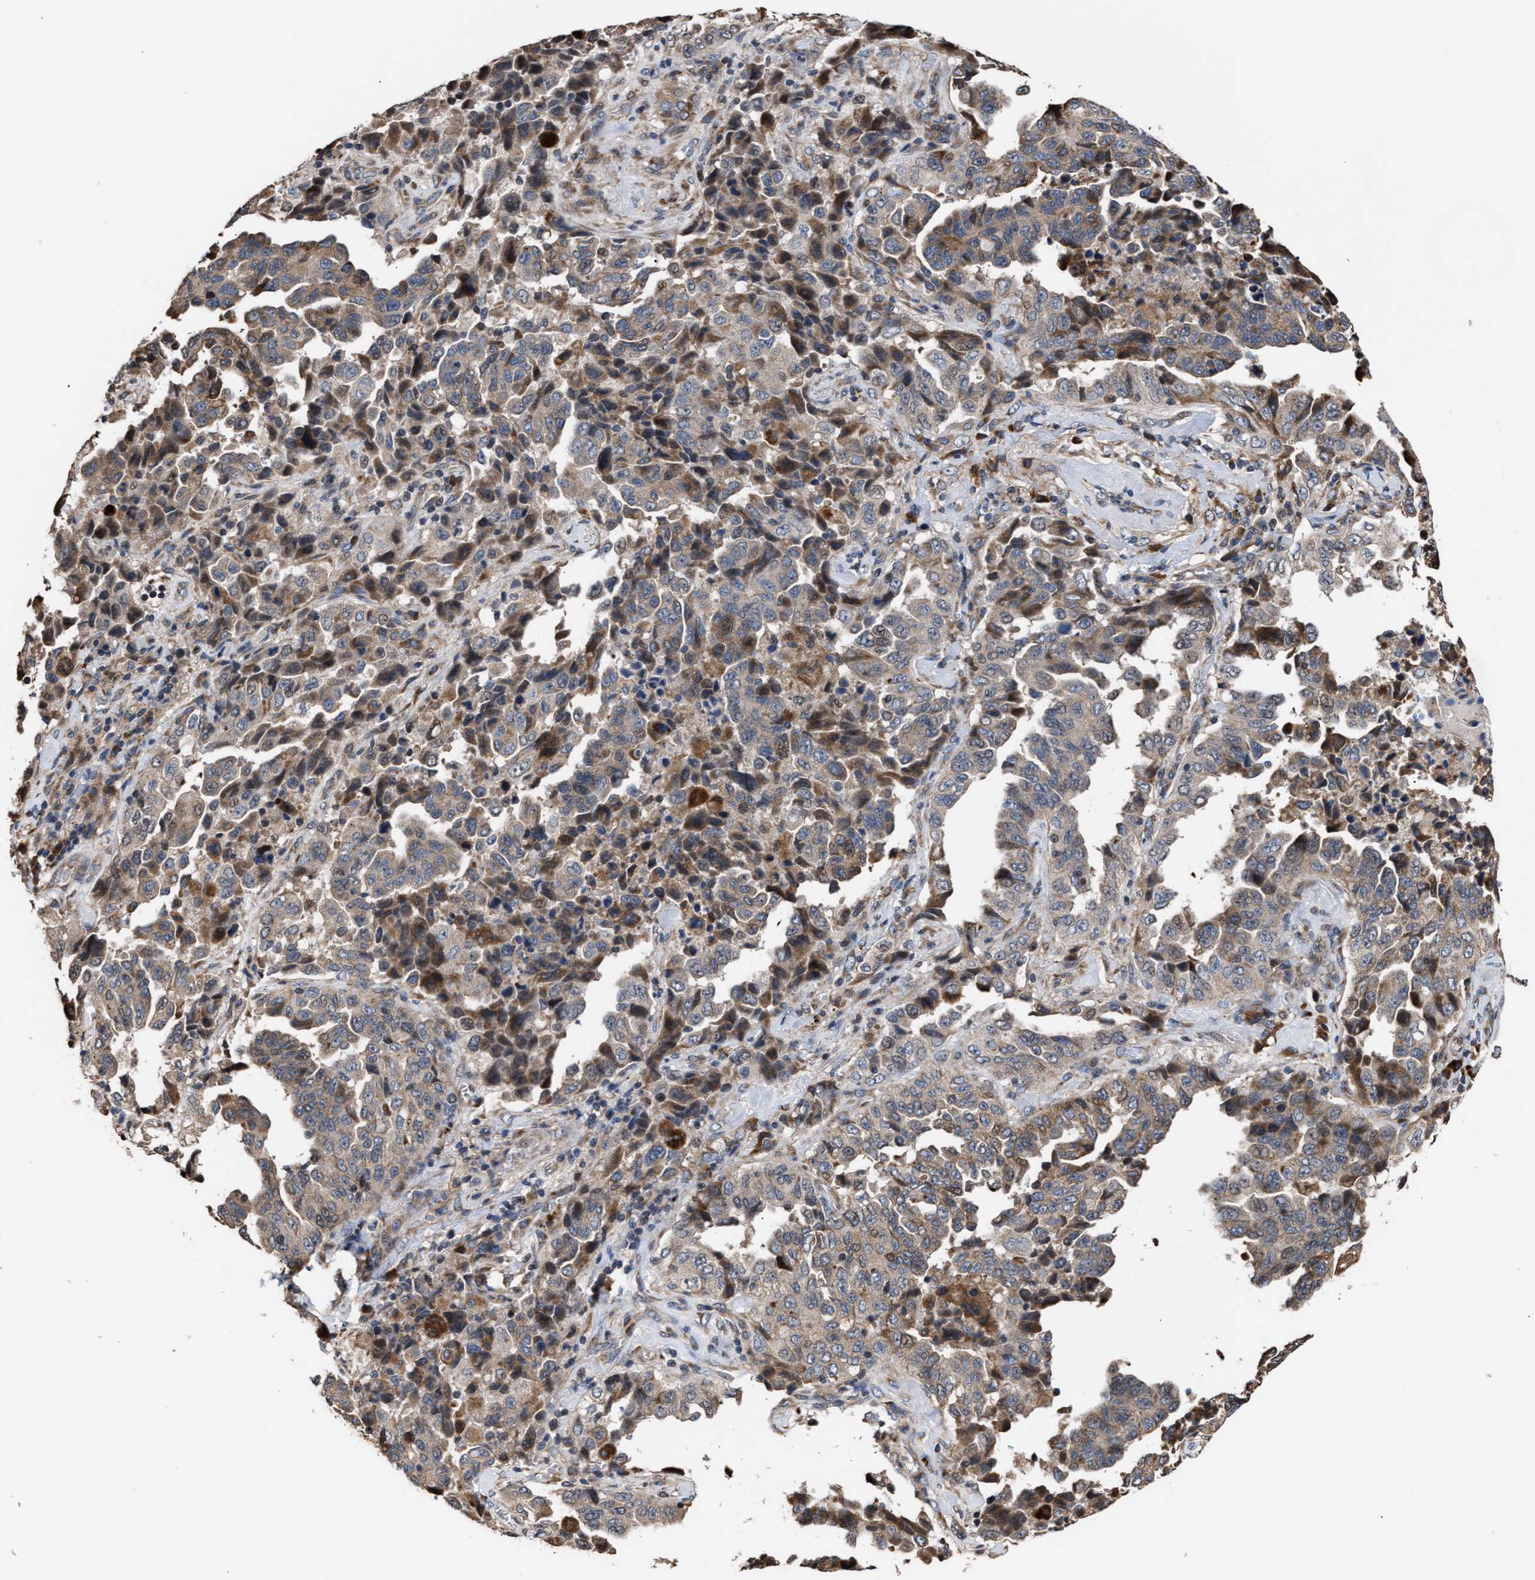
{"staining": {"intensity": "weak", "quantity": ">75%", "location": "cytoplasmic/membranous"}, "tissue": "lung cancer", "cell_type": "Tumor cells", "image_type": "cancer", "snomed": [{"axis": "morphology", "description": "Adenocarcinoma, NOS"}, {"axis": "topography", "description": "Lung"}], "caption": "Tumor cells display low levels of weak cytoplasmic/membranous positivity in about >75% of cells in human adenocarcinoma (lung). The staining was performed using DAB (3,3'-diaminobenzidine), with brown indicating positive protein expression. Nuclei are stained blue with hematoxylin.", "gene": "GOSR1", "patient": {"sex": "female", "age": 51}}